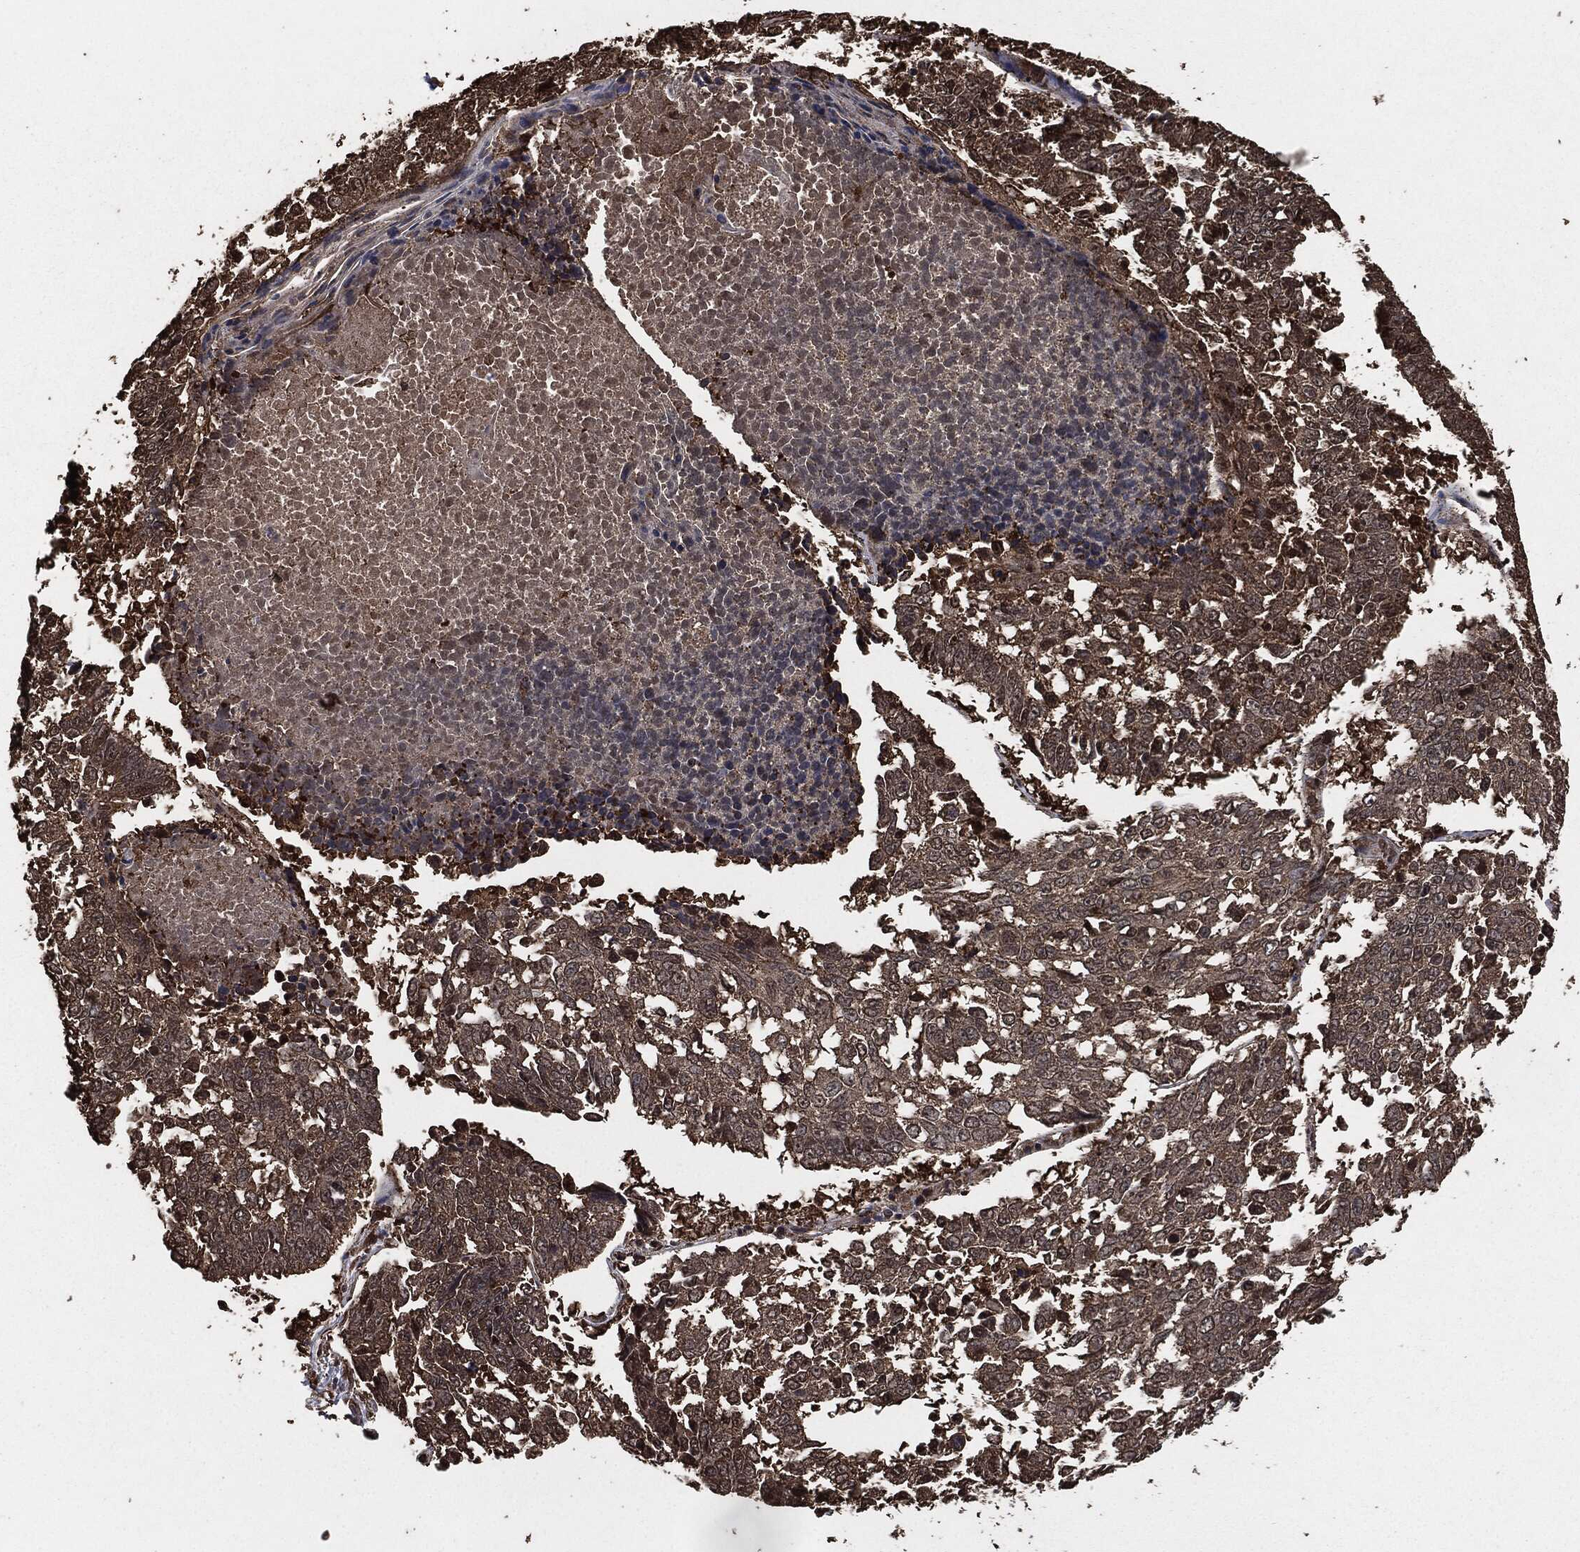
{"staining": {"intensity": "moderate", "quantity": "25%-75%", "location": "cytoplasmic/membranous"}, "tissue": "lung cancer", "cell_type": "Tumor cells", "image_type": "cancer", "snomed": [{"axis": "morphology", "description": "Squamous cell carcinoma, NOS"}, {"axis": "topography", "description": "Lung"}], "caption": "An image of human lung cancer (squamous cell carcinoma) stained for a protein displays moderate cytoplasmic/membranous brown staining in tumor cells. The protein is shown in brown color, while the nuclei are stained blue.", "gene": "EGFR", "patient": {"sex": "male", "age": 82}}